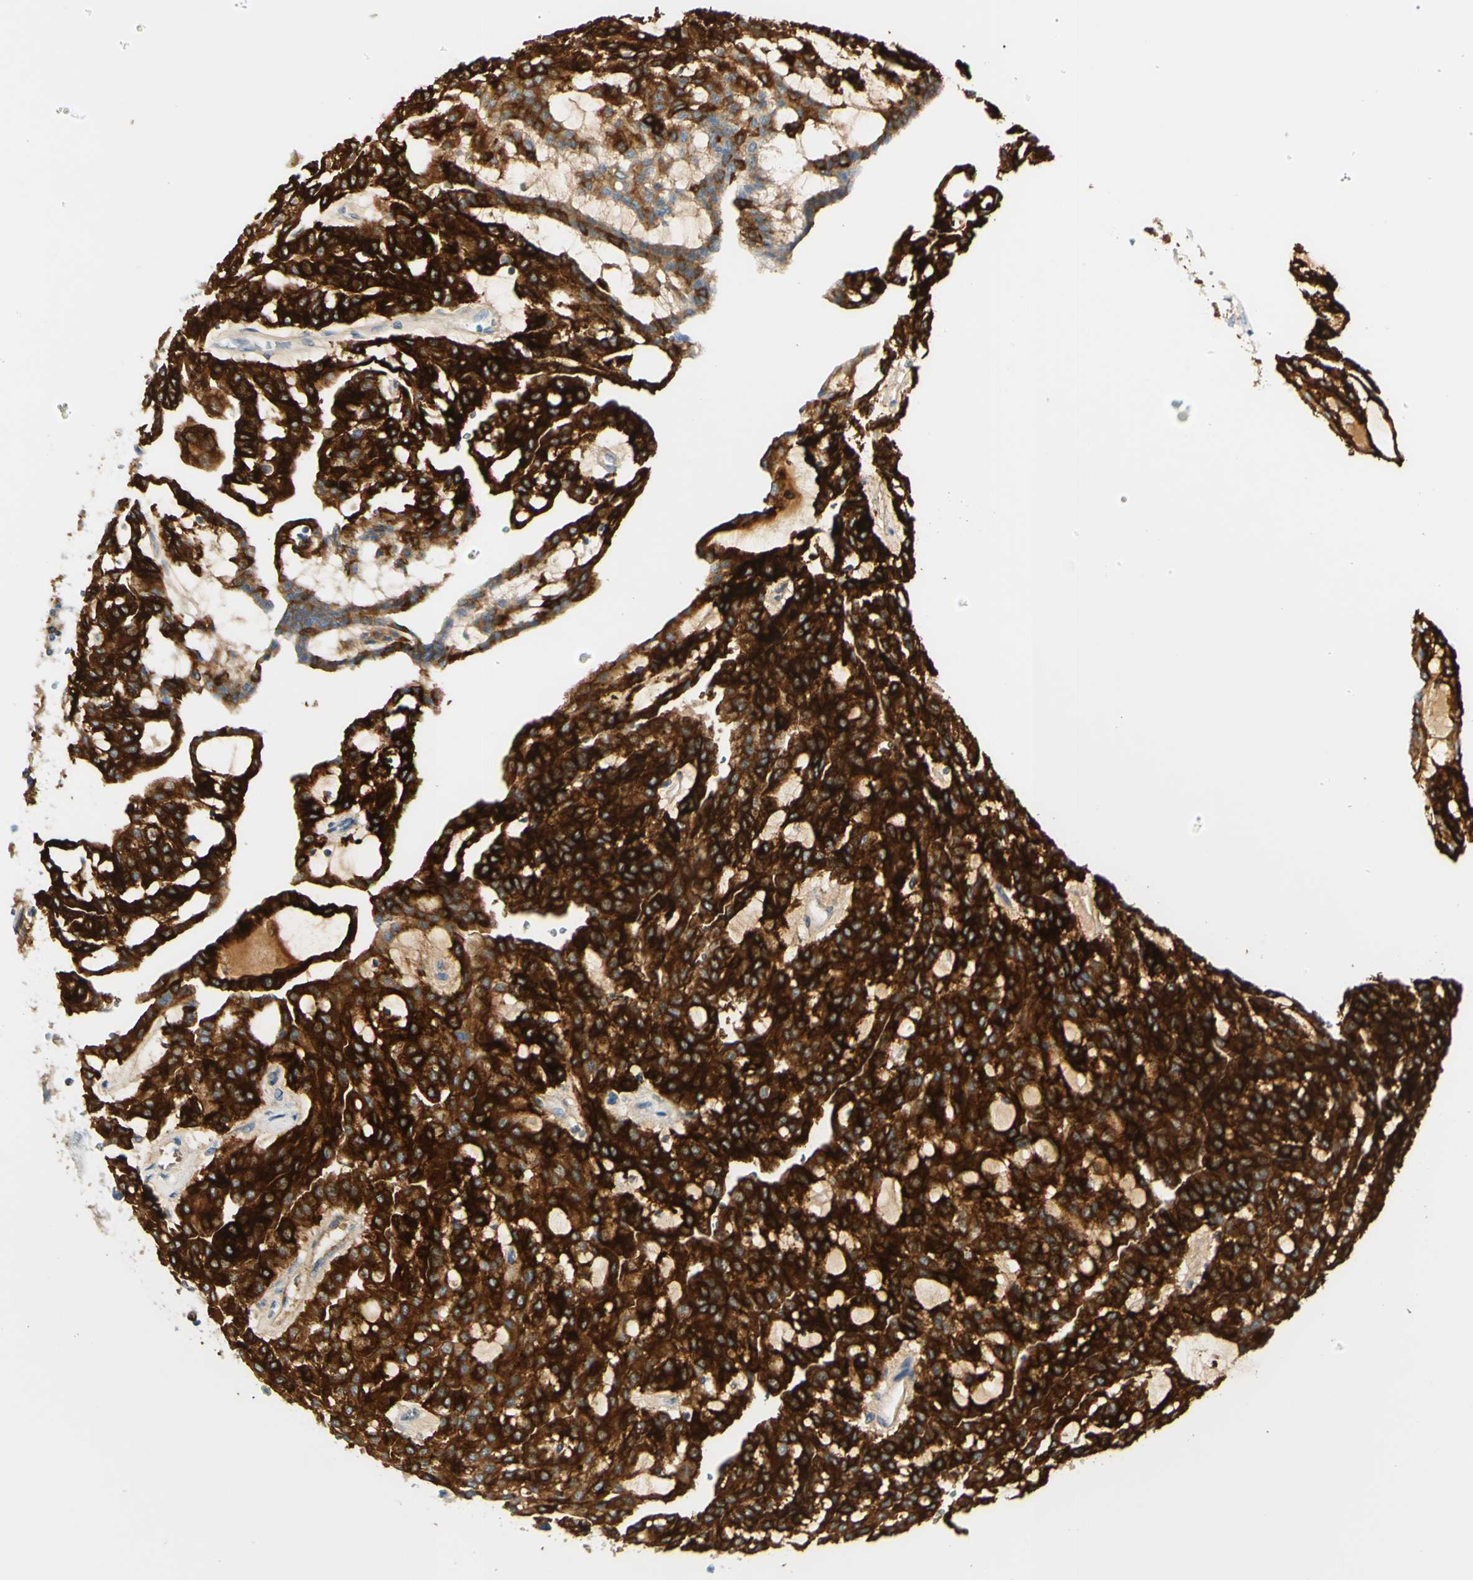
{"staining": {"intensity": "strong", "quantity": ">75%", "location": "cytoplasmic/membranous"}, "tissue": "renal cancer", "cell_type": "Tumor cells", "image_type": "cancer", "snomed": [{"axis": "morphology", "description": "Adenocarcinoma, NOS"}, {"axis": "topography", "description": "Kidney"}], "caption": "Strong cytoplasmic/membranous expression for a protein is present in approximately >75% of tumor cells of renal cancer (adenocarcinoma) using IHC.", "gene": "PIGR", "patient": {"sex": "male", "age": 63}}